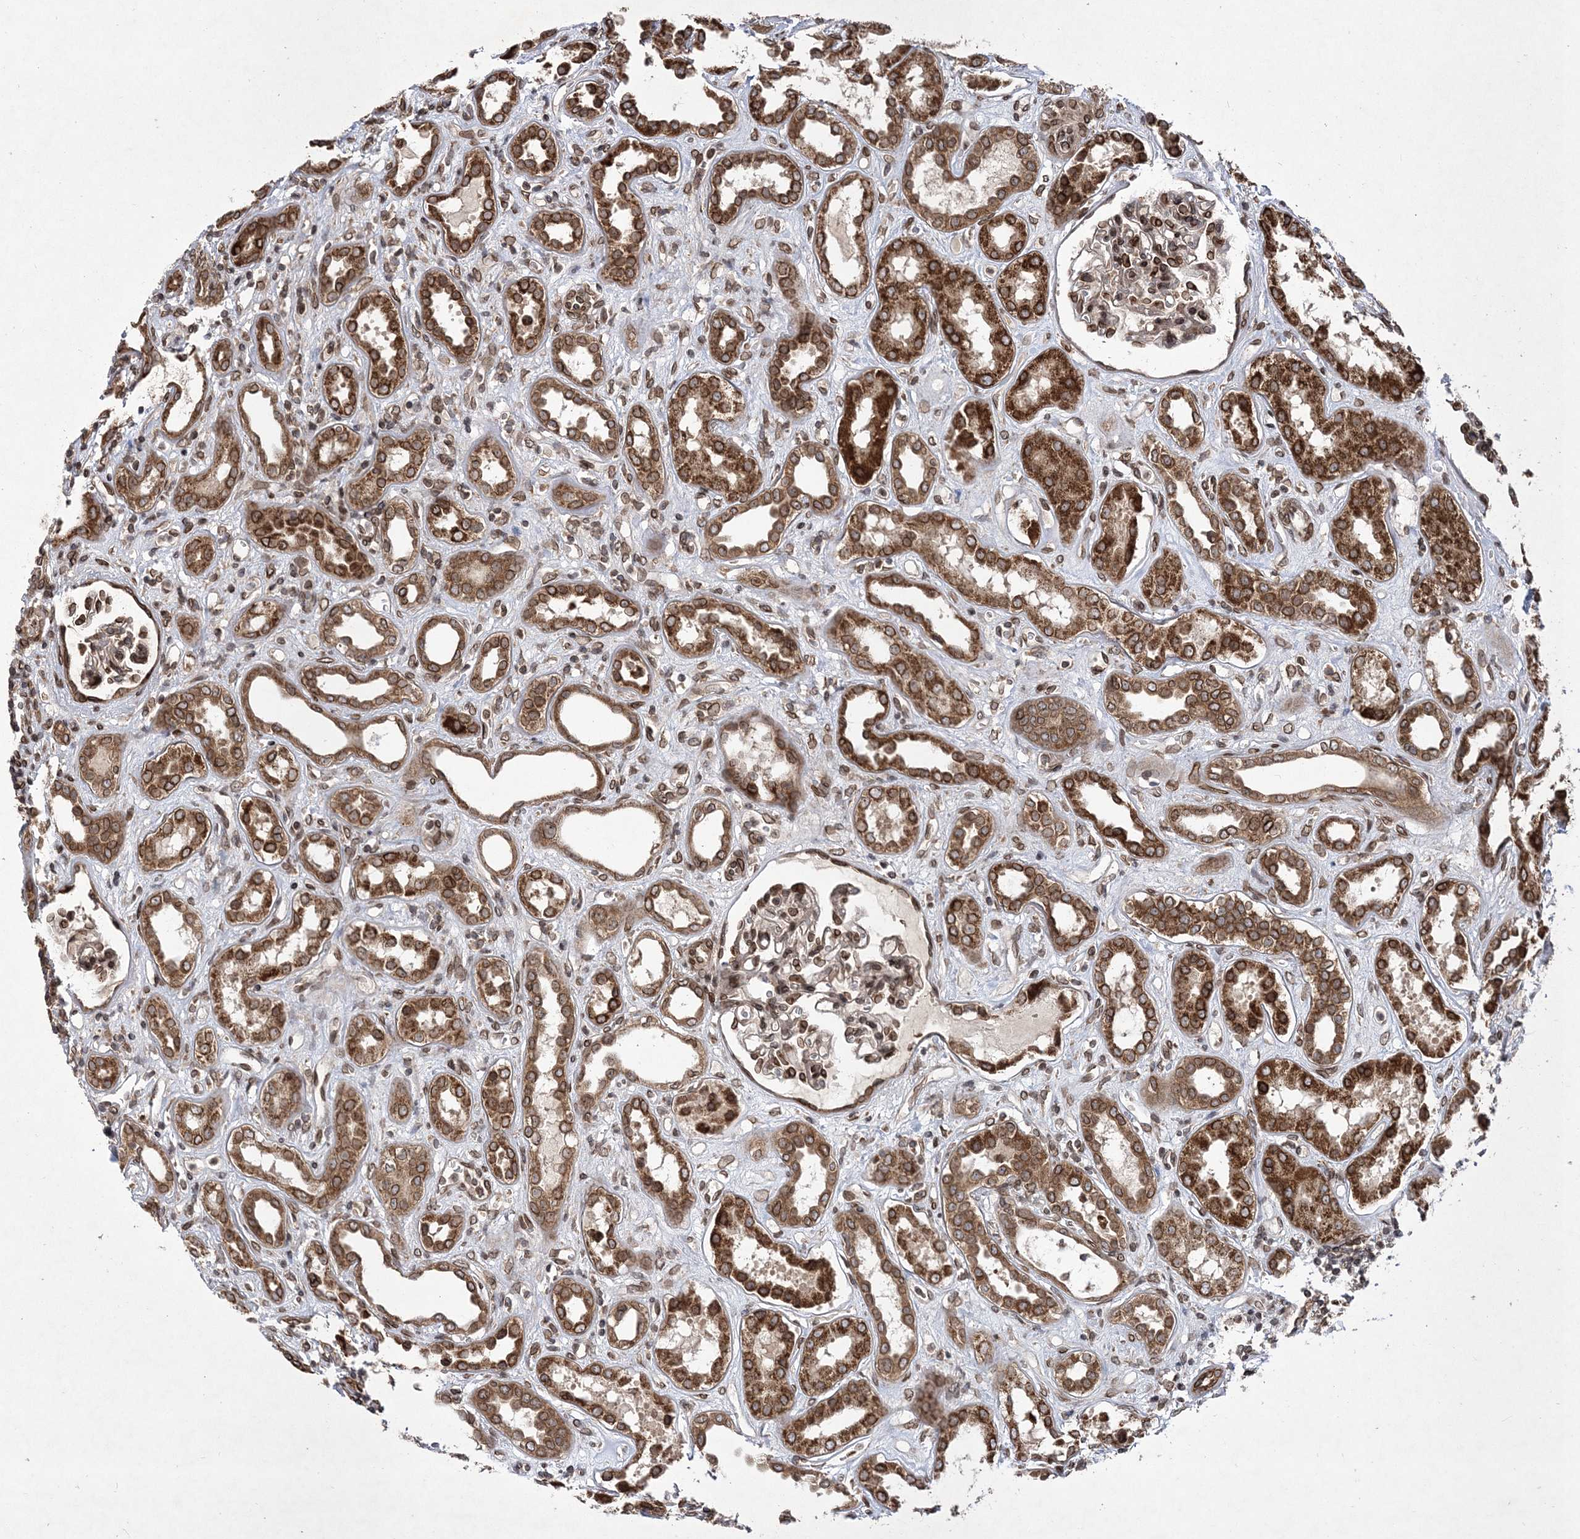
{"staining": {"intensity": "moderate", "quantity": ">75%", "location": "cytoplasmic/membranous,nuclear"}, "tissue": "kidney", "cell_type": "Cells in glomeruli", "image_type": "normal", "snomed": [{"axis": "morphology", "description": "Normal tissue, NOS"}, {"axis": "topography", "description": "Kidney"}], "caption": "Kidney stained for a protein demonstrates moderate cytoplasmic/membranous,nuclear positivity in cells in glomeruli. The staining was performed using DAB (3,3'-diaminobenzidine), with brown indicating positive protein expression. Nuclei are stained blue with hematoxylin.", "gene": "DNAJC27", "patient": {"sex": "male", "age": 59}}